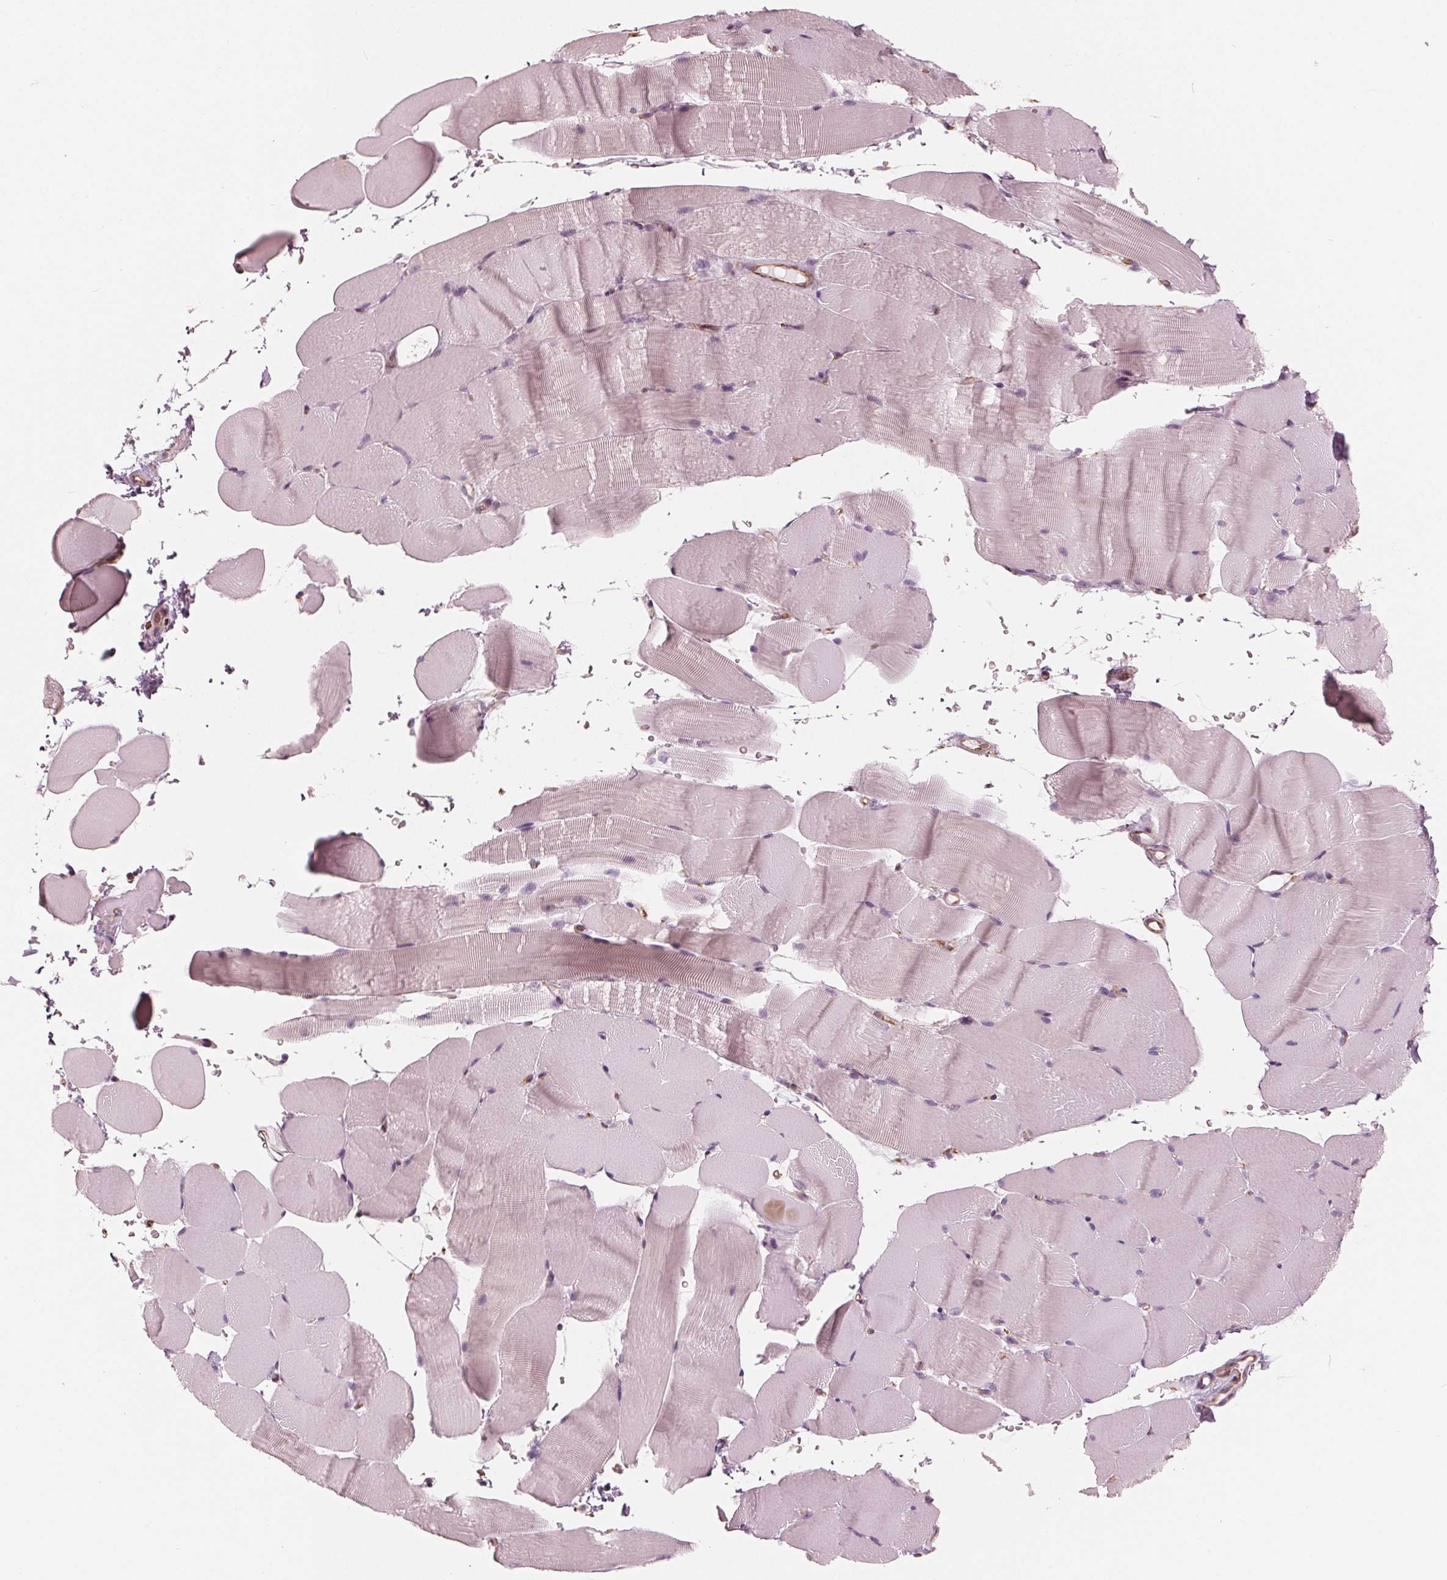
{"staining": {"intensity": "negative", "quantity": "none", "location": "none"}, "tissue": "skeletal muscle", "cell_type": "Myocytes", "image_type": "normal", "snomed": [{"axis": "morphology", "description": "Normal tissue, NOS"}, {"axis": "topography", "description": "Skeletal muscle"}], "caption": "Unremarkable skeletal muscle was stained to show a protein in brown. There is no significant expression in myocytes.", "gene": "IKBIP", "patient": {"sex": "female", "age": 37}}